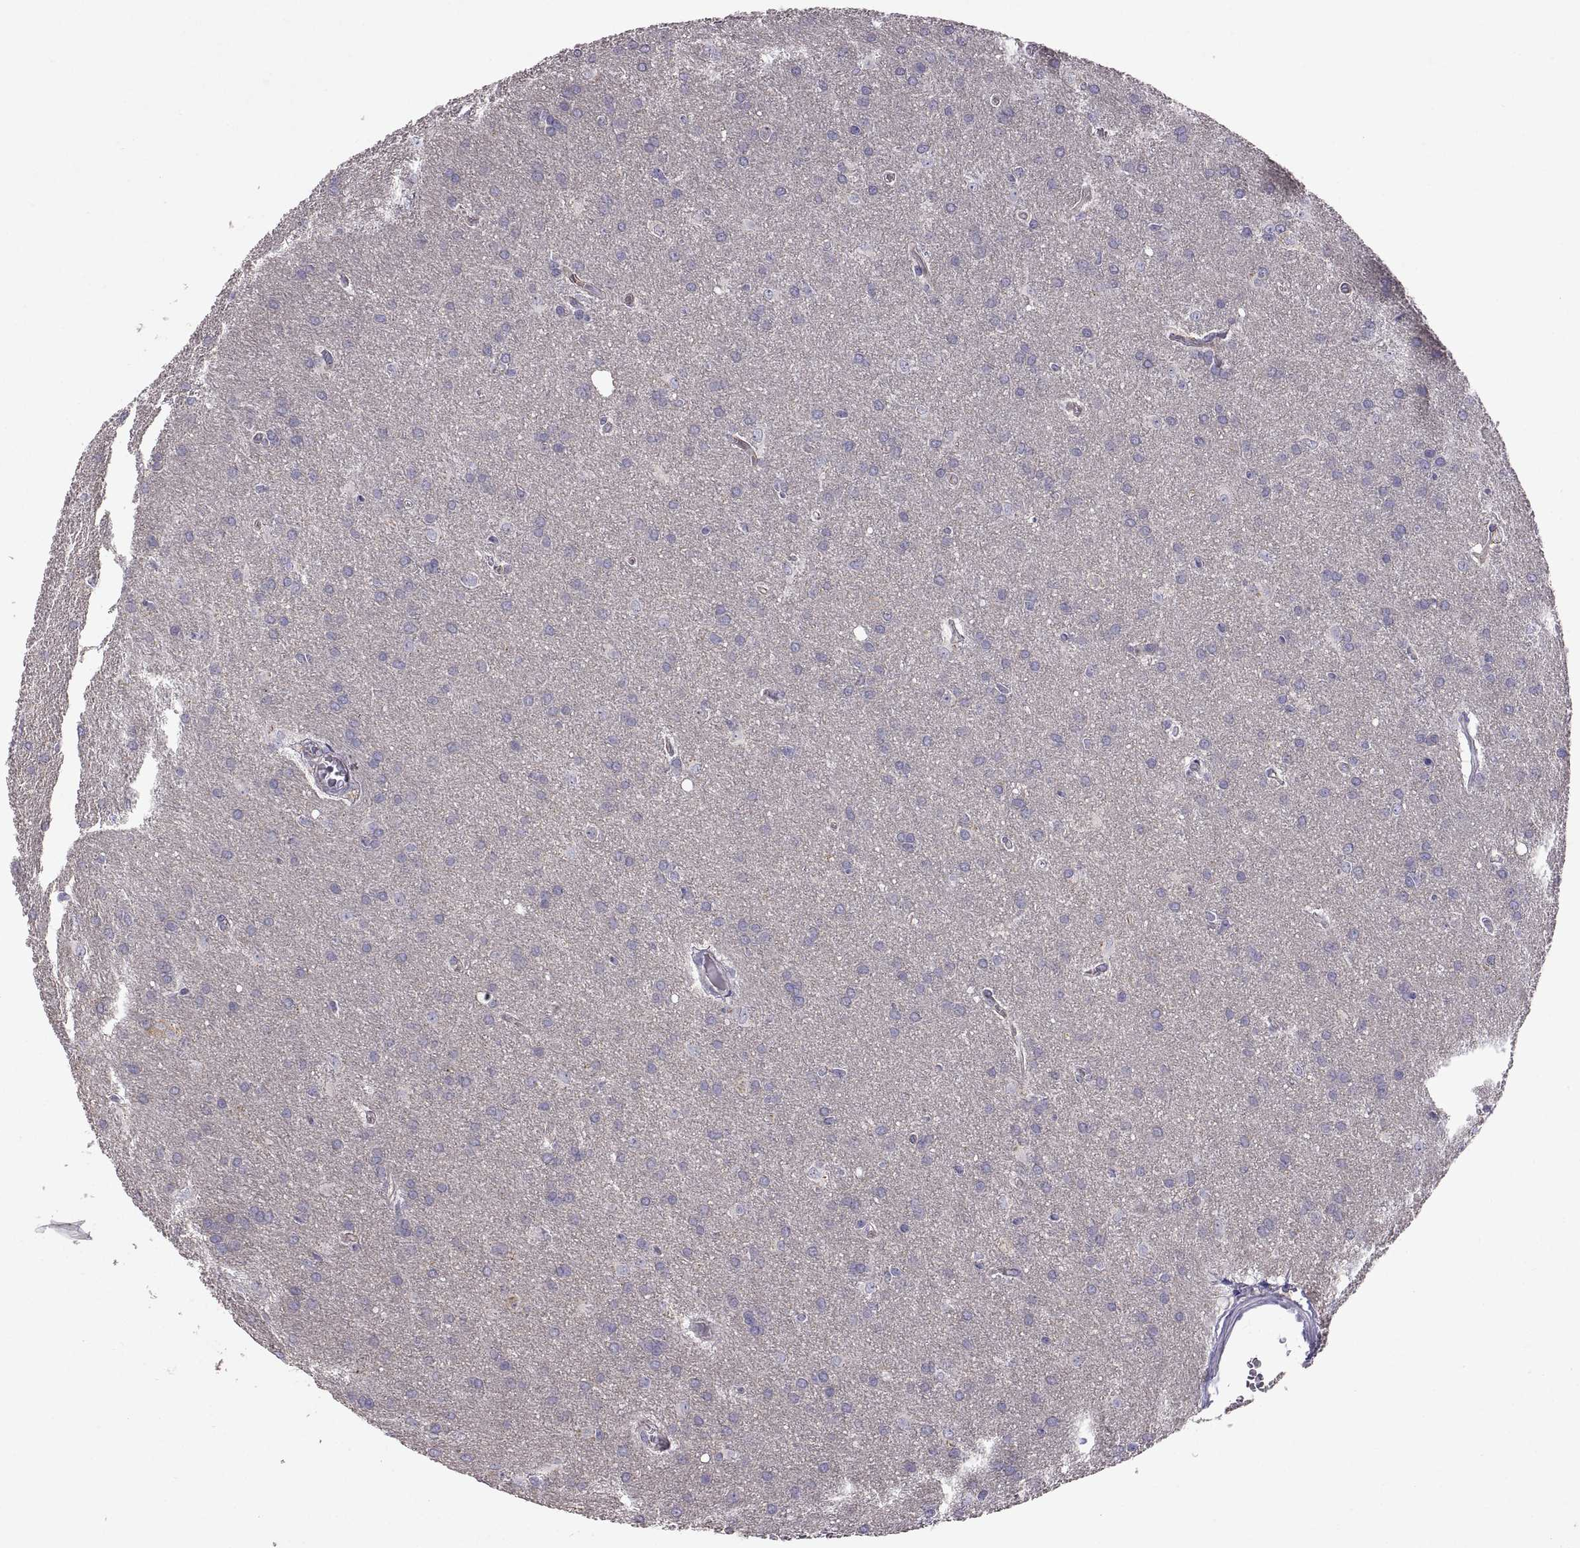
{"staining": {"intensity": "negative", "quantity": "none", "location": "none"}, "tissue": "glioma", "cell_type": "Tumor cells", "image_type": "cancer", "snomed": [{"axis": "morphology", "description": "Glioma, malignant, Low grade"}, {"axis": "topography", "description": "Brain"}], "caption": "The image demonstrates no significant staining in tumor cells of glioma.", "gene": "ARSL", "patient": {"sex": "female", "age": 32}}